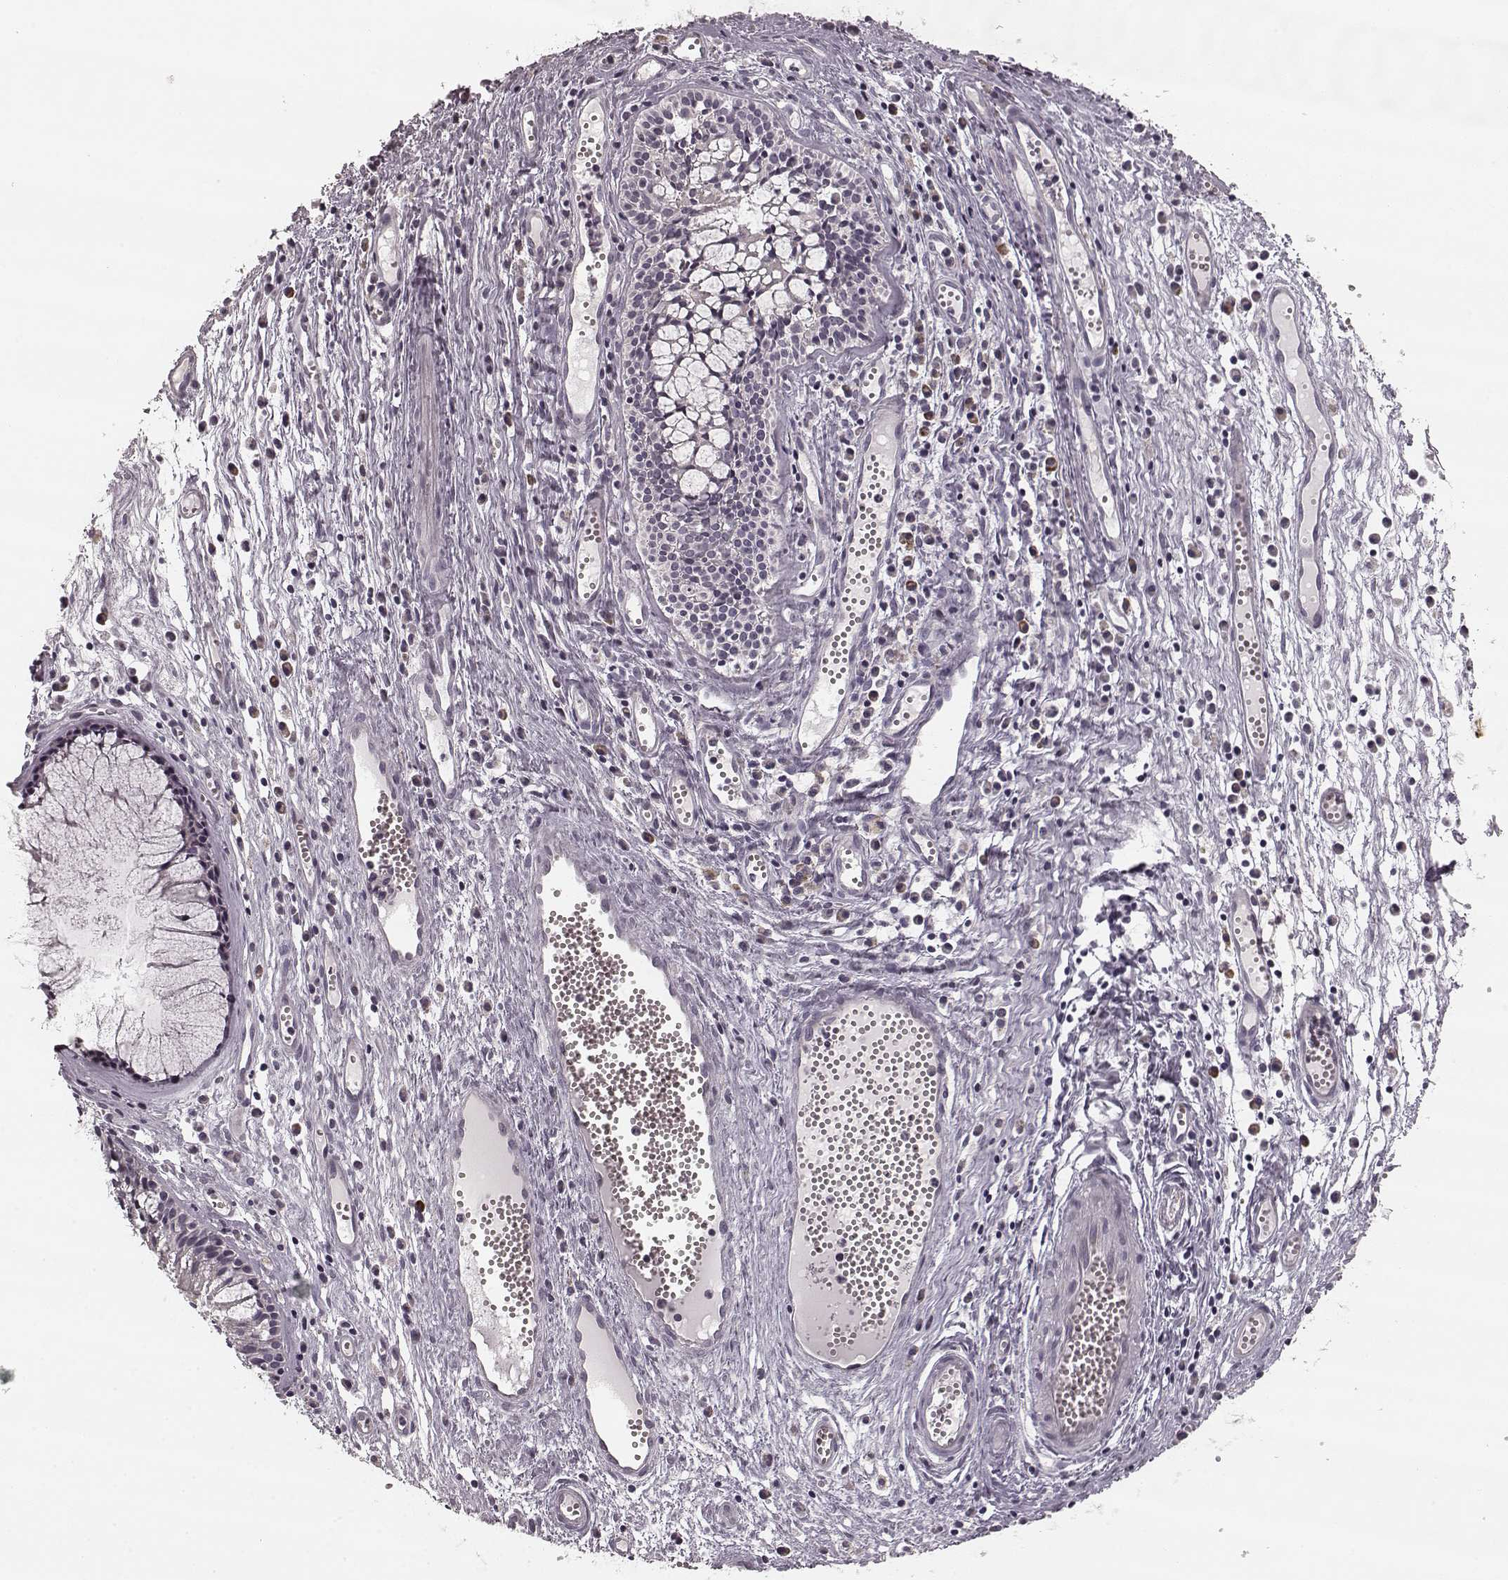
{"staining": {"intensity": "negative", "quantity": "none", "location": "none"}, "tissue": "nasopharynx", "cell_type": "Respiratory epithelial cells", "image_type": "normal", "snomed": [{"axis": "morphology", "description": "Normal tissue, NOS"}, {"axis": "topography", "description": "Nasopharynx"}], "caption": "Immunohistochemical staining of benign nasopharynx displays no significant staining in respiratory epithelial cells.", "gene": "FAM234B", "patient": {"sex": "male", "age": 31}}